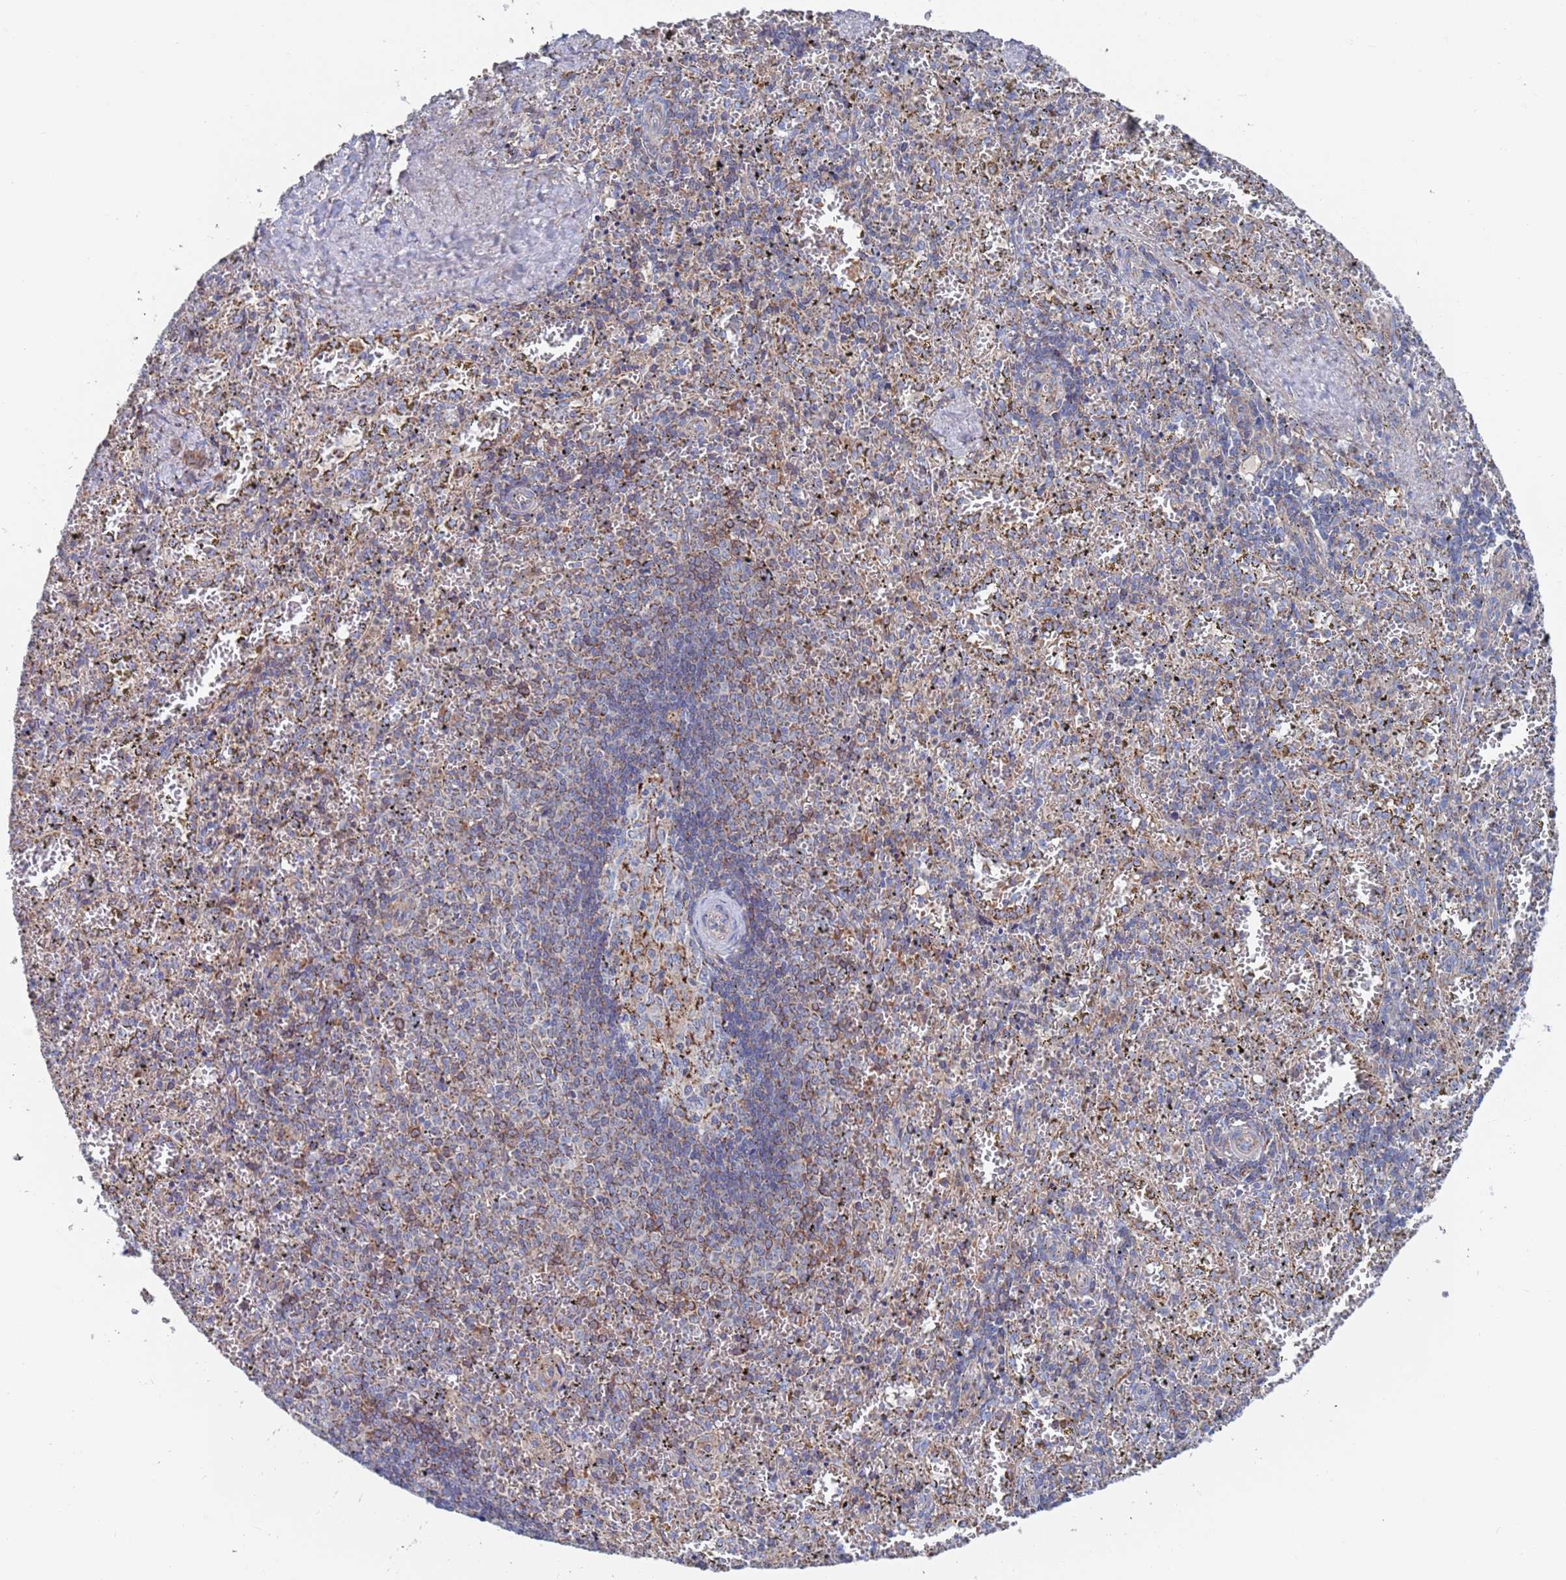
{"staining": {"intensity": "moderate", "quantity": "<25%", "location": "cytoplasmic/membranous"}, "tissue": "spleen", "cell_type": "Cells in red pulp", "image_type": "normal", "snomed": [{"axis": "morphology", "description": "Normal tissue, NOS"}, {"axis": "topography", "description": "Spleen"}], "caption": "Immunohistochemical staining of normal human spleen demonstrates <25% levels of moderate cytoplasmic/membranous protein expression in about <25% of cells in red pulp.", "gene": "CHCHD6", "patient": {"sex": "male", "age": 11}}